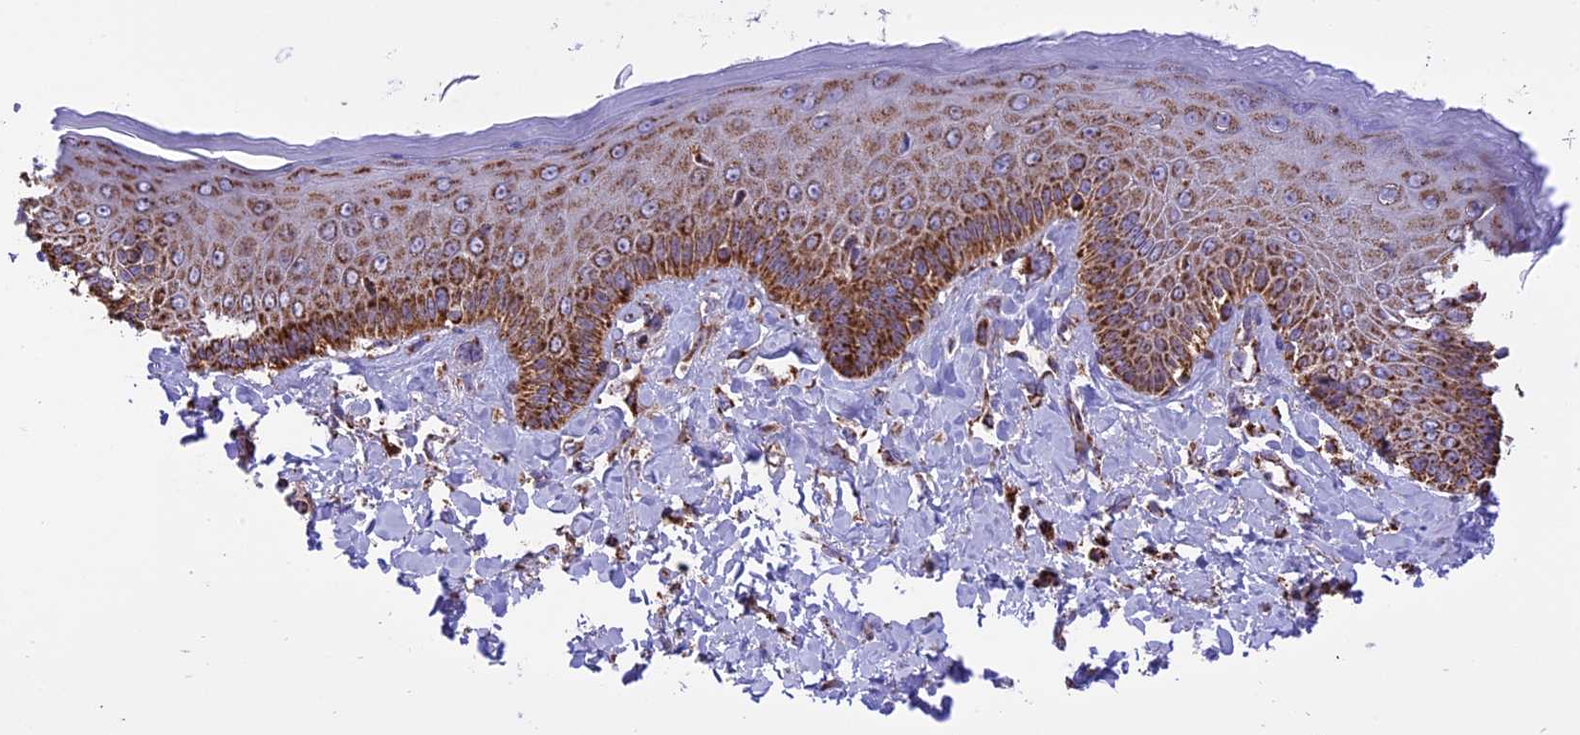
{"staining": {"intensity": "moderate", "quantity": ">75%", "location": "cytoplasmic/membranous"}, "tissue": "skin", "cell_type": "Epidermal cells", "image_type": "normal", "snomed": [{"axis": "morphology", "description": "Normal tissue, NOS"}, {"axis": "topography", "description": "Anal"}], "caption": "A brown stain labels moderate cytoplasmic/membranous expression of a protein in epidermal cells of benign skin.", "gene": "TTC4", "patient": {"sex": "male", "age": 69}}